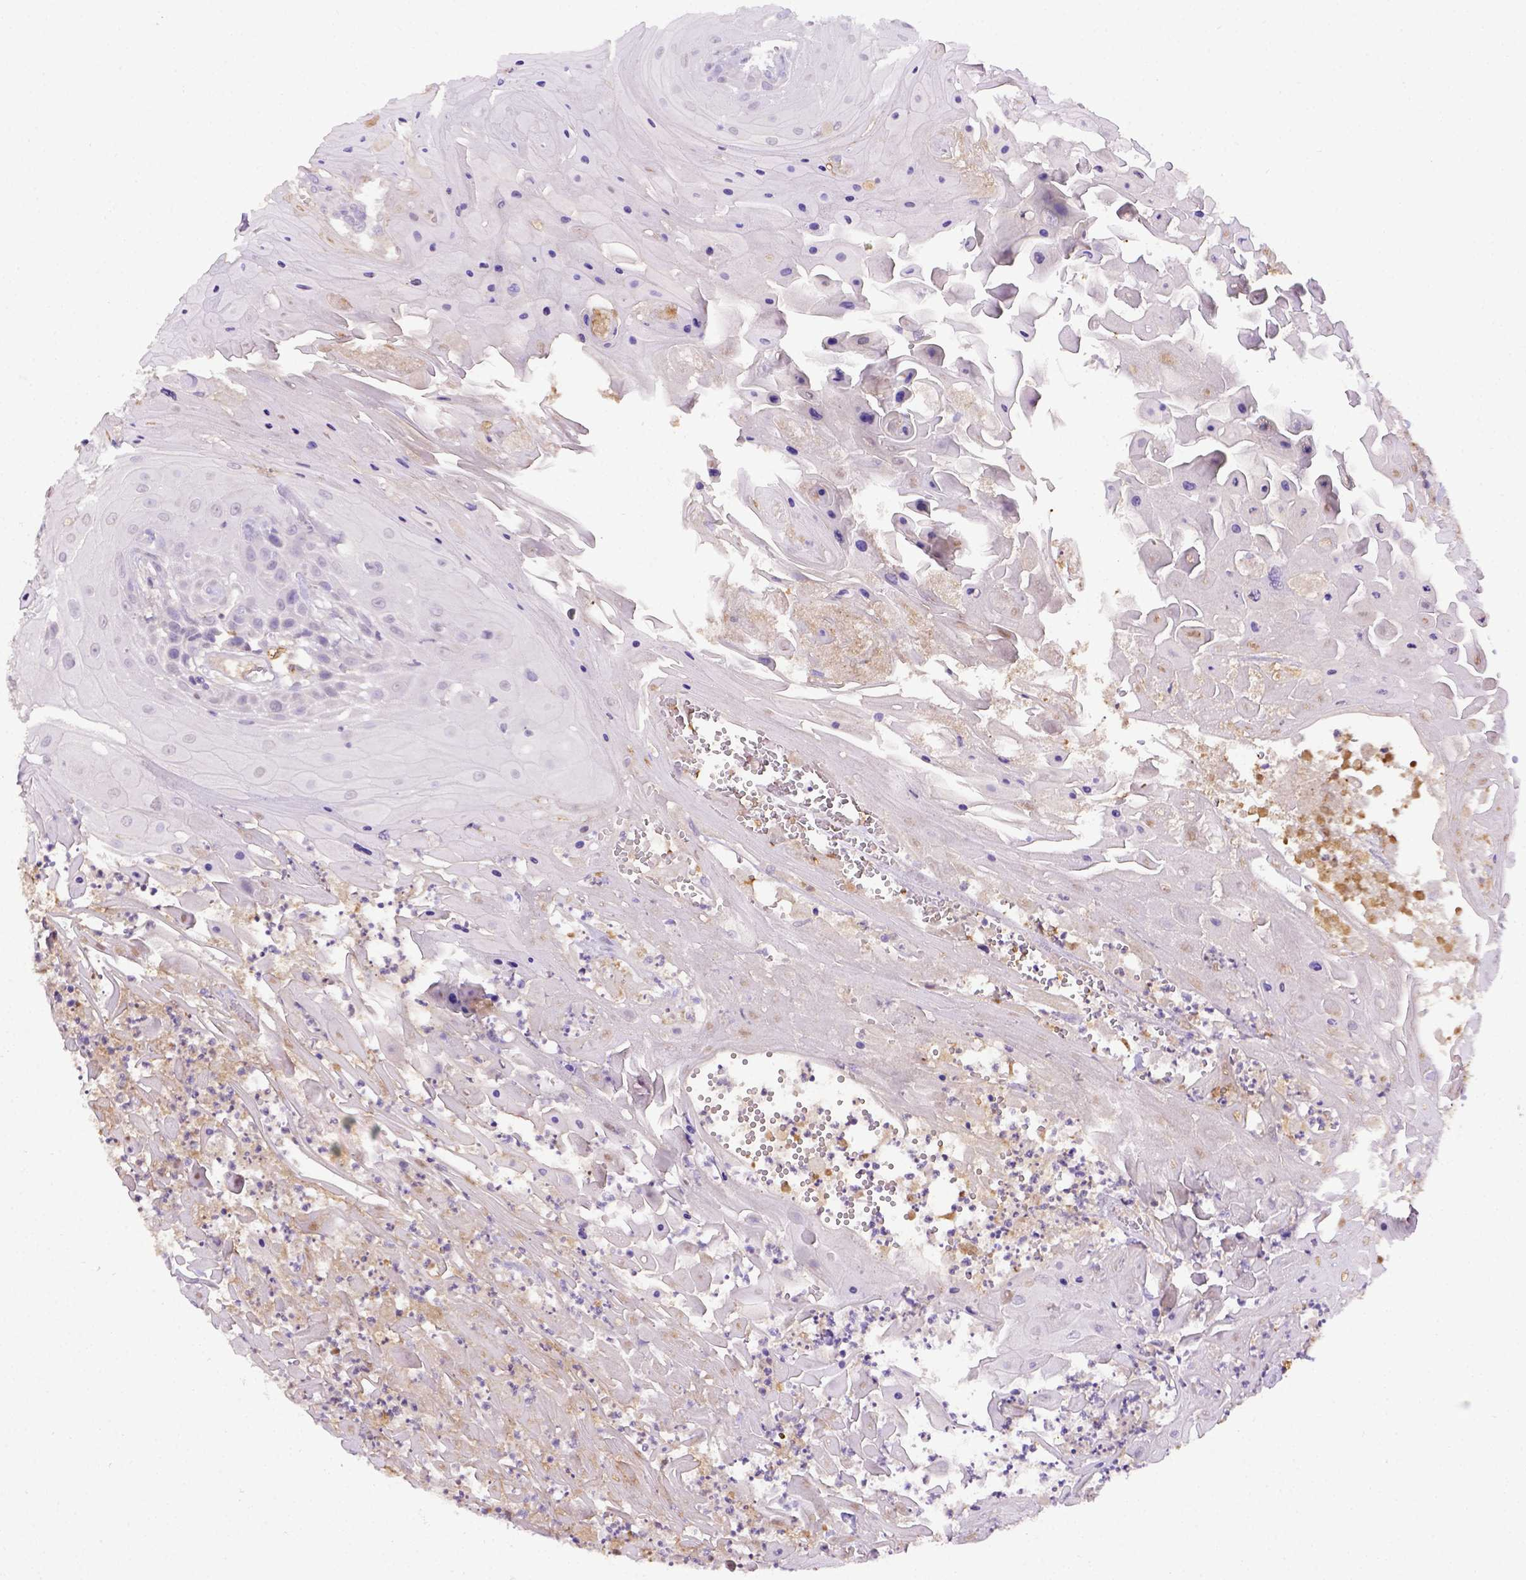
{"staining": {"intensity": "negative", "quantity": "none", "location": "none"}, "tissue": "head and neck cancer", "cell_type": "Tumor cells", "image_type": "cancer", "snomed": [{"axis": "morphology", "description": "Squamous cell carcinoma, NOS"}, {"axis": "topography", "description": "Skin"}, {"axis": "topography", "description": "Head-Neck"}], "caption": "Tumor cells show no significant protein staining in head and neck cancer.", "gene": "B3GAT1", "patient": {"sex": "male", "age": 80}}